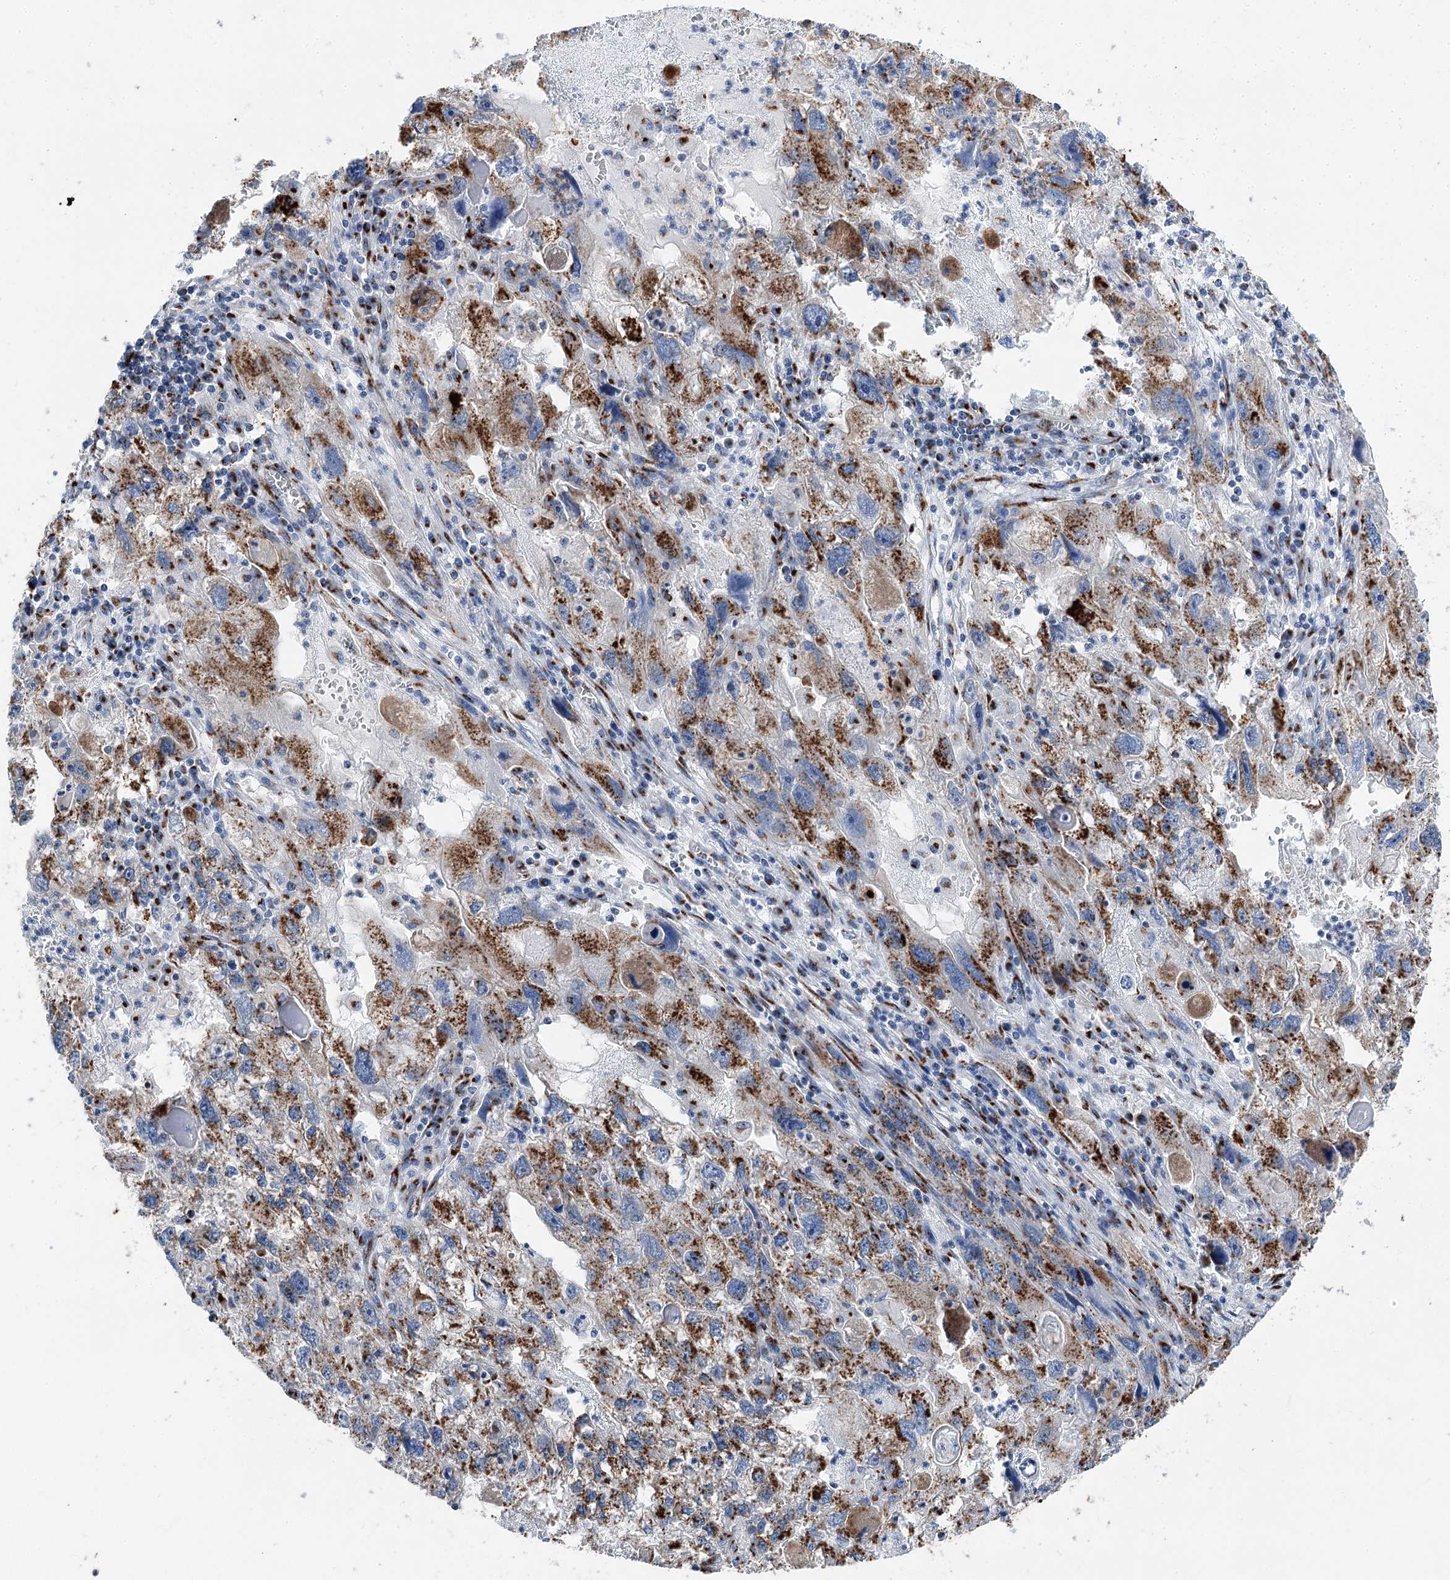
{"staining": {"intensity": "moderate", "quantity": ">75%", "location": "cytoplasmic/membranous"}, "tissue": "endometrial cancer", "cell_type": "Tumor cells", "image_type": "cancer", "snomed": [{"axis": "morphology", "description": "Adenocarcinoma, NOS"}, {"axis": "topography", "description": "Endometrium"}], "caption": "High-power microscopy captured an immunohistochemistry histopathology image of endometrial adenocarcinoma, revealing moderate cytoplasmic/membranous positivity in about >75% of tumor cells. The staining was performed using DAB (3,3'-diaminobenzidine) to visualize the protein expression in brown, while the nuclei were stained in blue with hematoxylin (Magnification: 20x).", "gene": "TMEM165", "patient": {"sex": "female", "age": 49}}